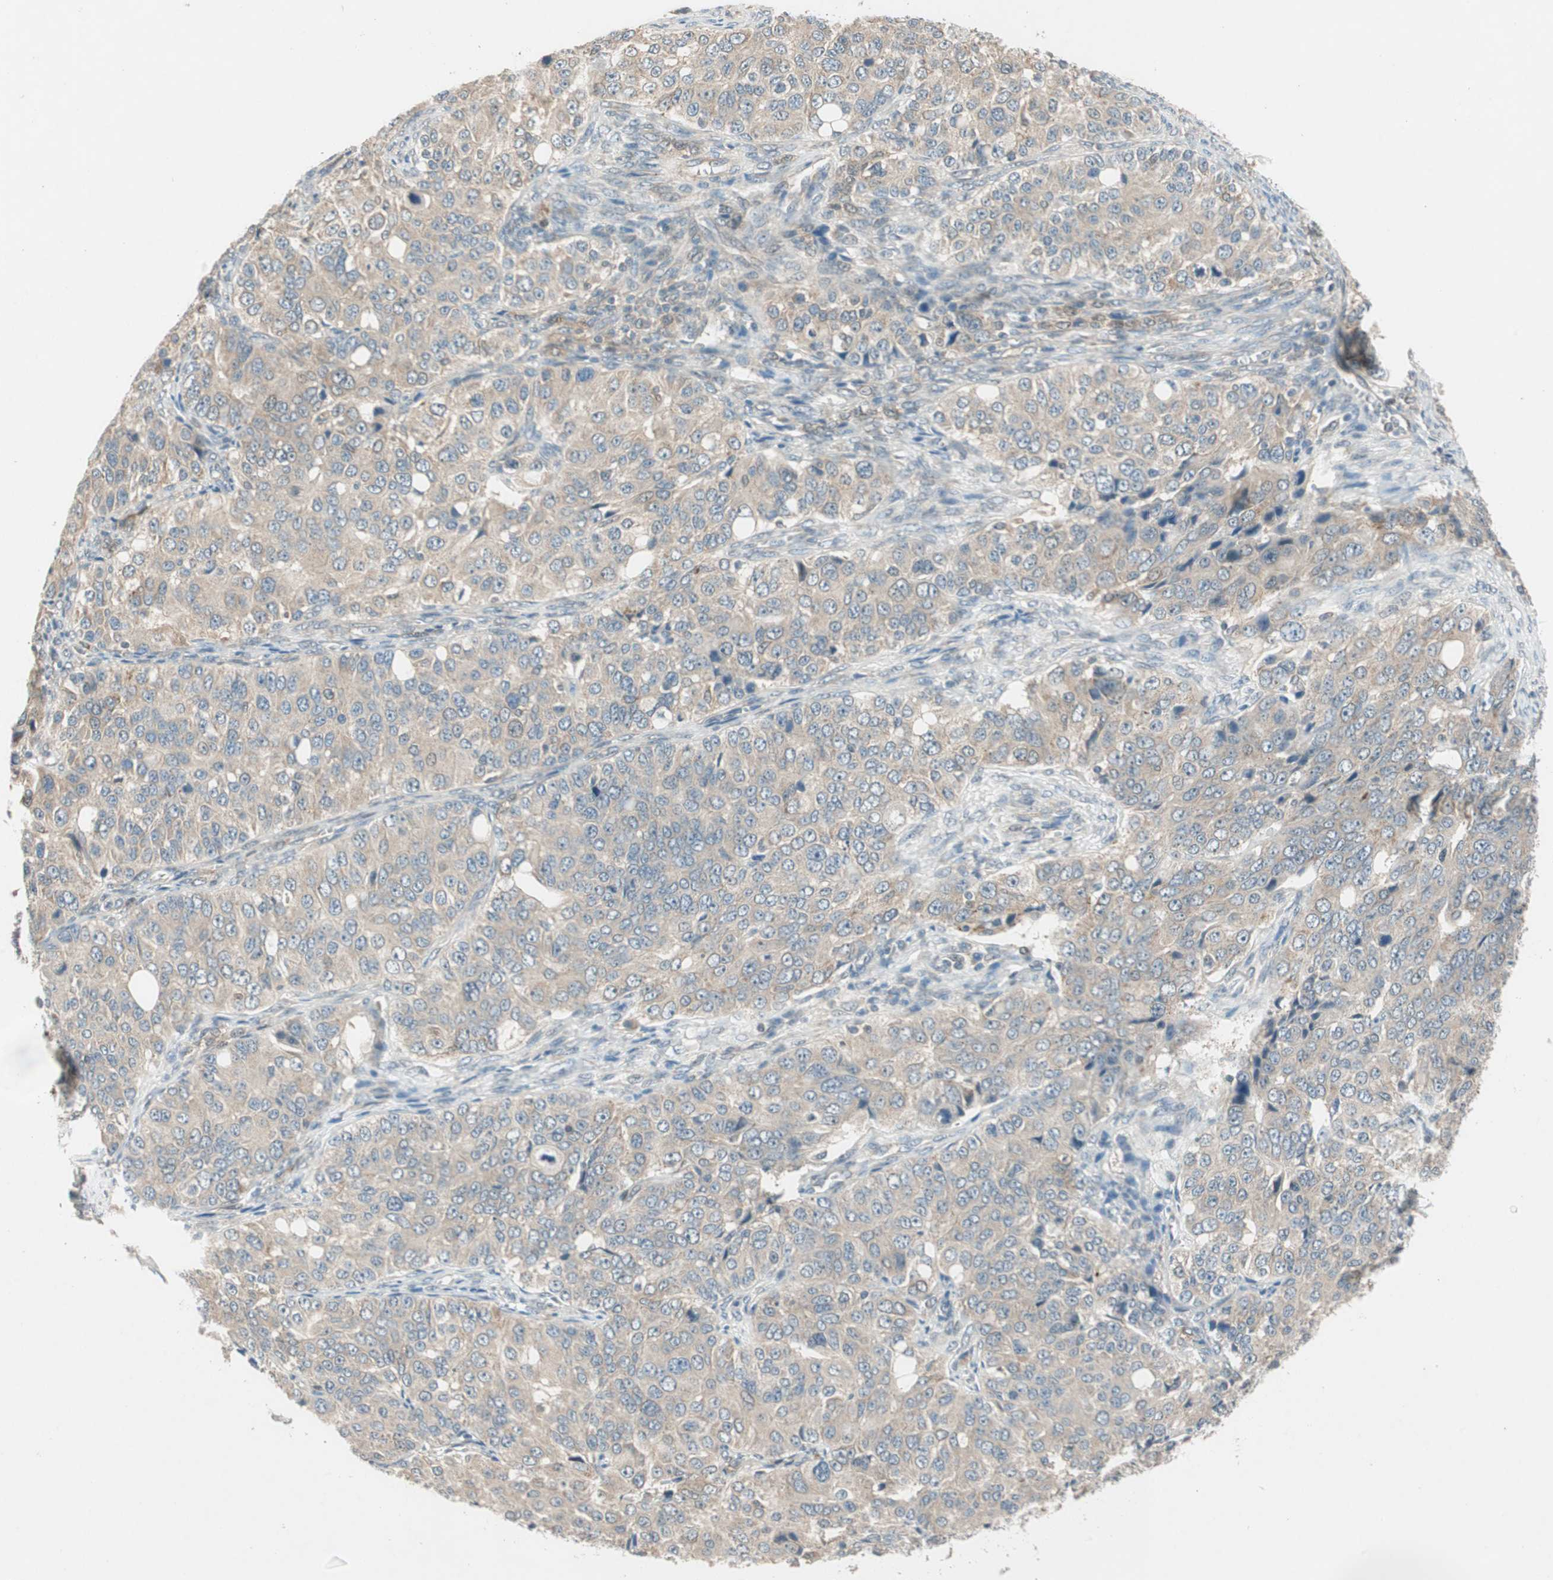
{"staining": {"intensity": "weak", "quantity": ">75%", "location": "cytoplasmic/membranous"}, "tissue": "ovarian cancer", "cell_type": "Tumor cells", "image_type": "cancer", "snomed": [{"axis": "morphology", "description": "Carcinoma, endometroid"}, {"axis": "topography", "description": "Ovary"}], "caption": "Ovarian cancer stained for a protein (brown) shows weak cytoplasmic/membranous positive positivity in about >75% of tumor cells.", "gene": "NCLN", "patient": {"sex": "female", "age": 51}}